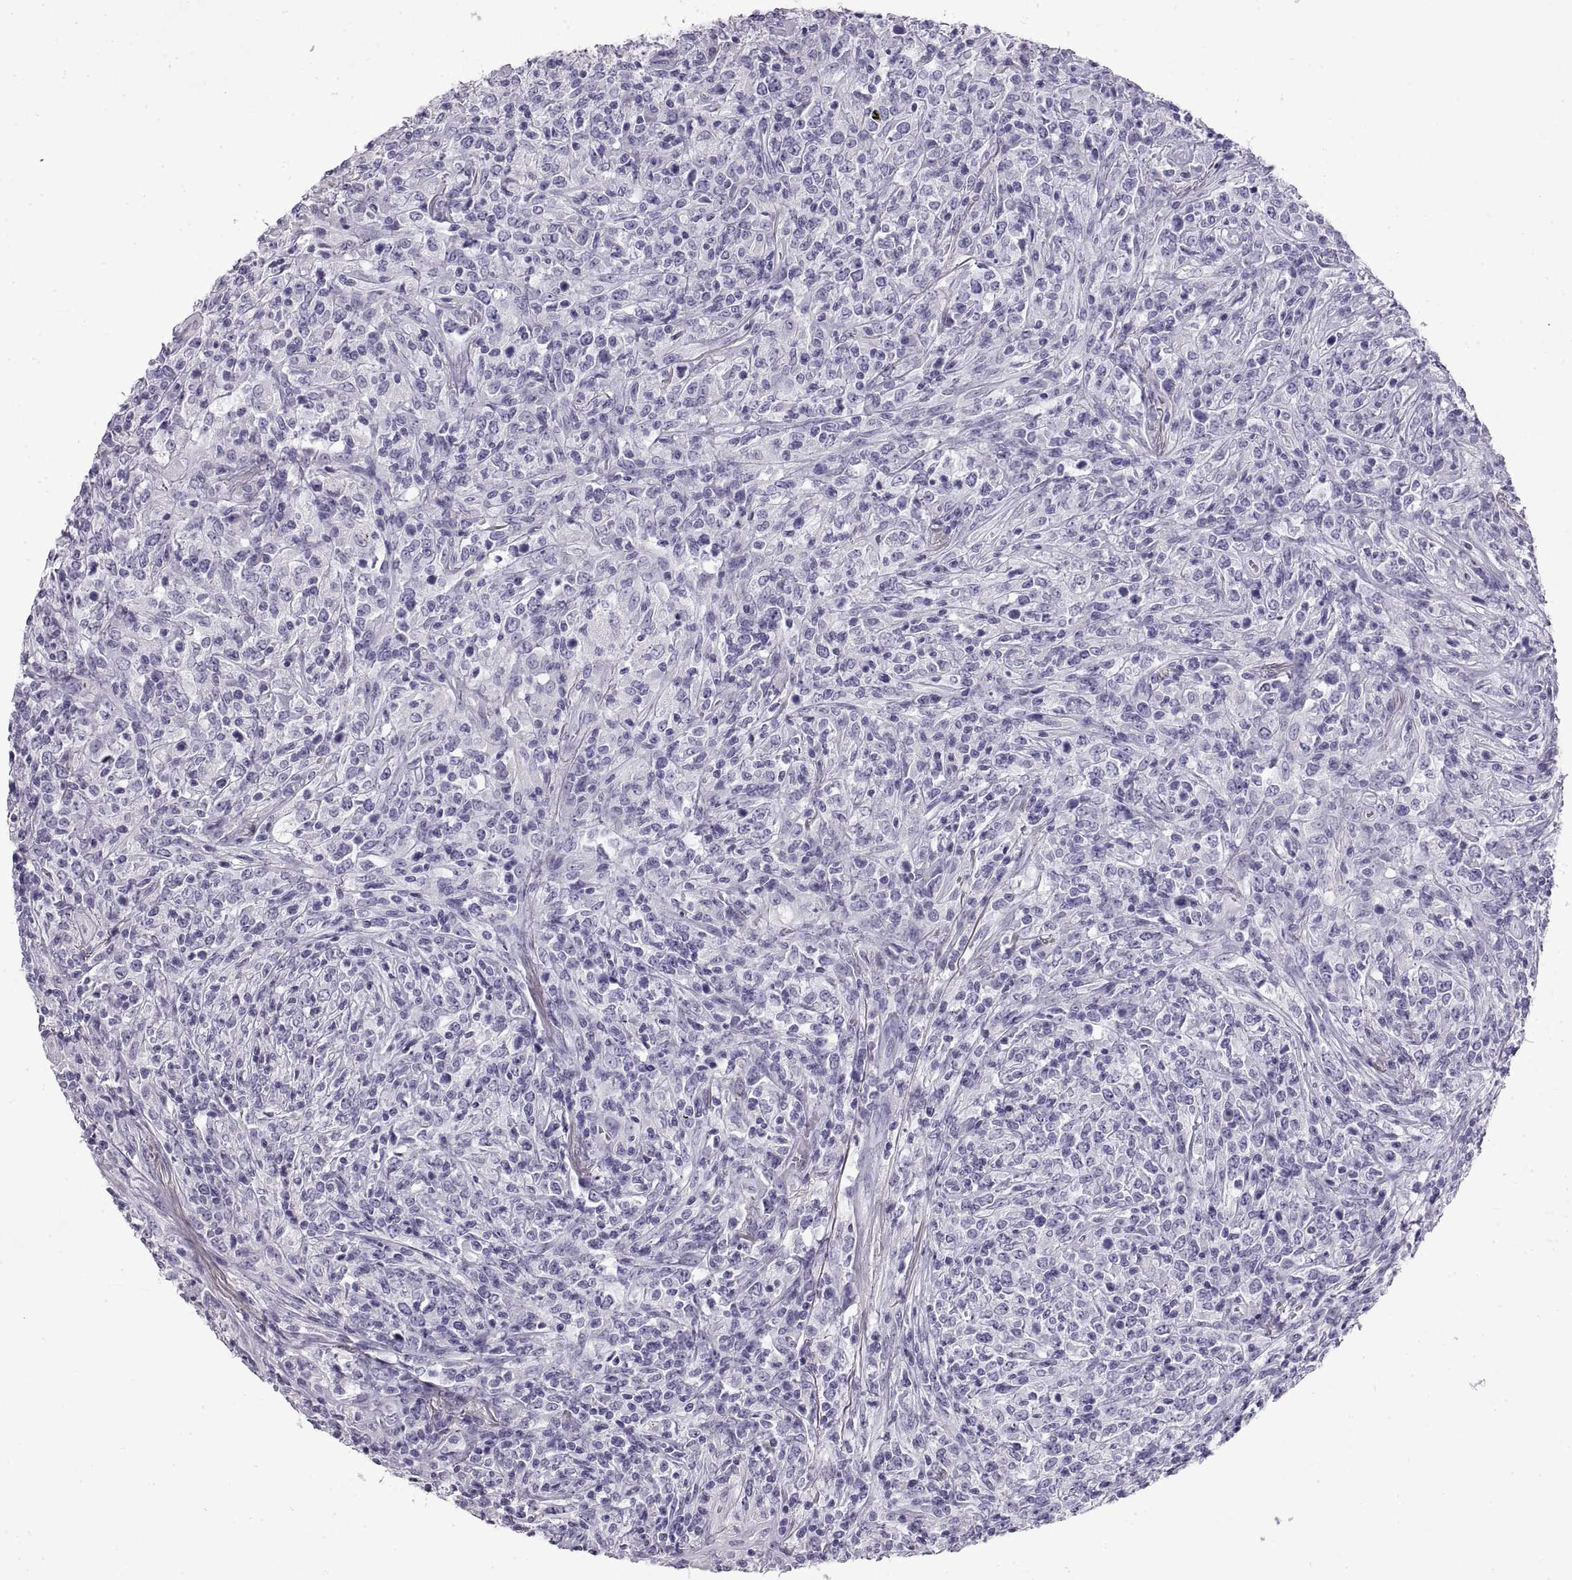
{"staining": {"intensity": "negative", "quantity": "none", "location": "none"}, "tissue": "lymphoma", "cell_type": "Tumor cells", "image_type": "cancer", "snomed": [{"axis": "morphology", "description": "Malignant lymphoma, non-Hodgkin's type, High grade"}, {"axis": "topography", "description": "Lung"}], "caption": "The micrograph exhibits no staining of tumor cells in lymphoma. (DAB (3,3'-diaminobenzidine) IHC, high magnification).", "gene": "RLBP1", "patient": {"sex": "male", "age": 79}}